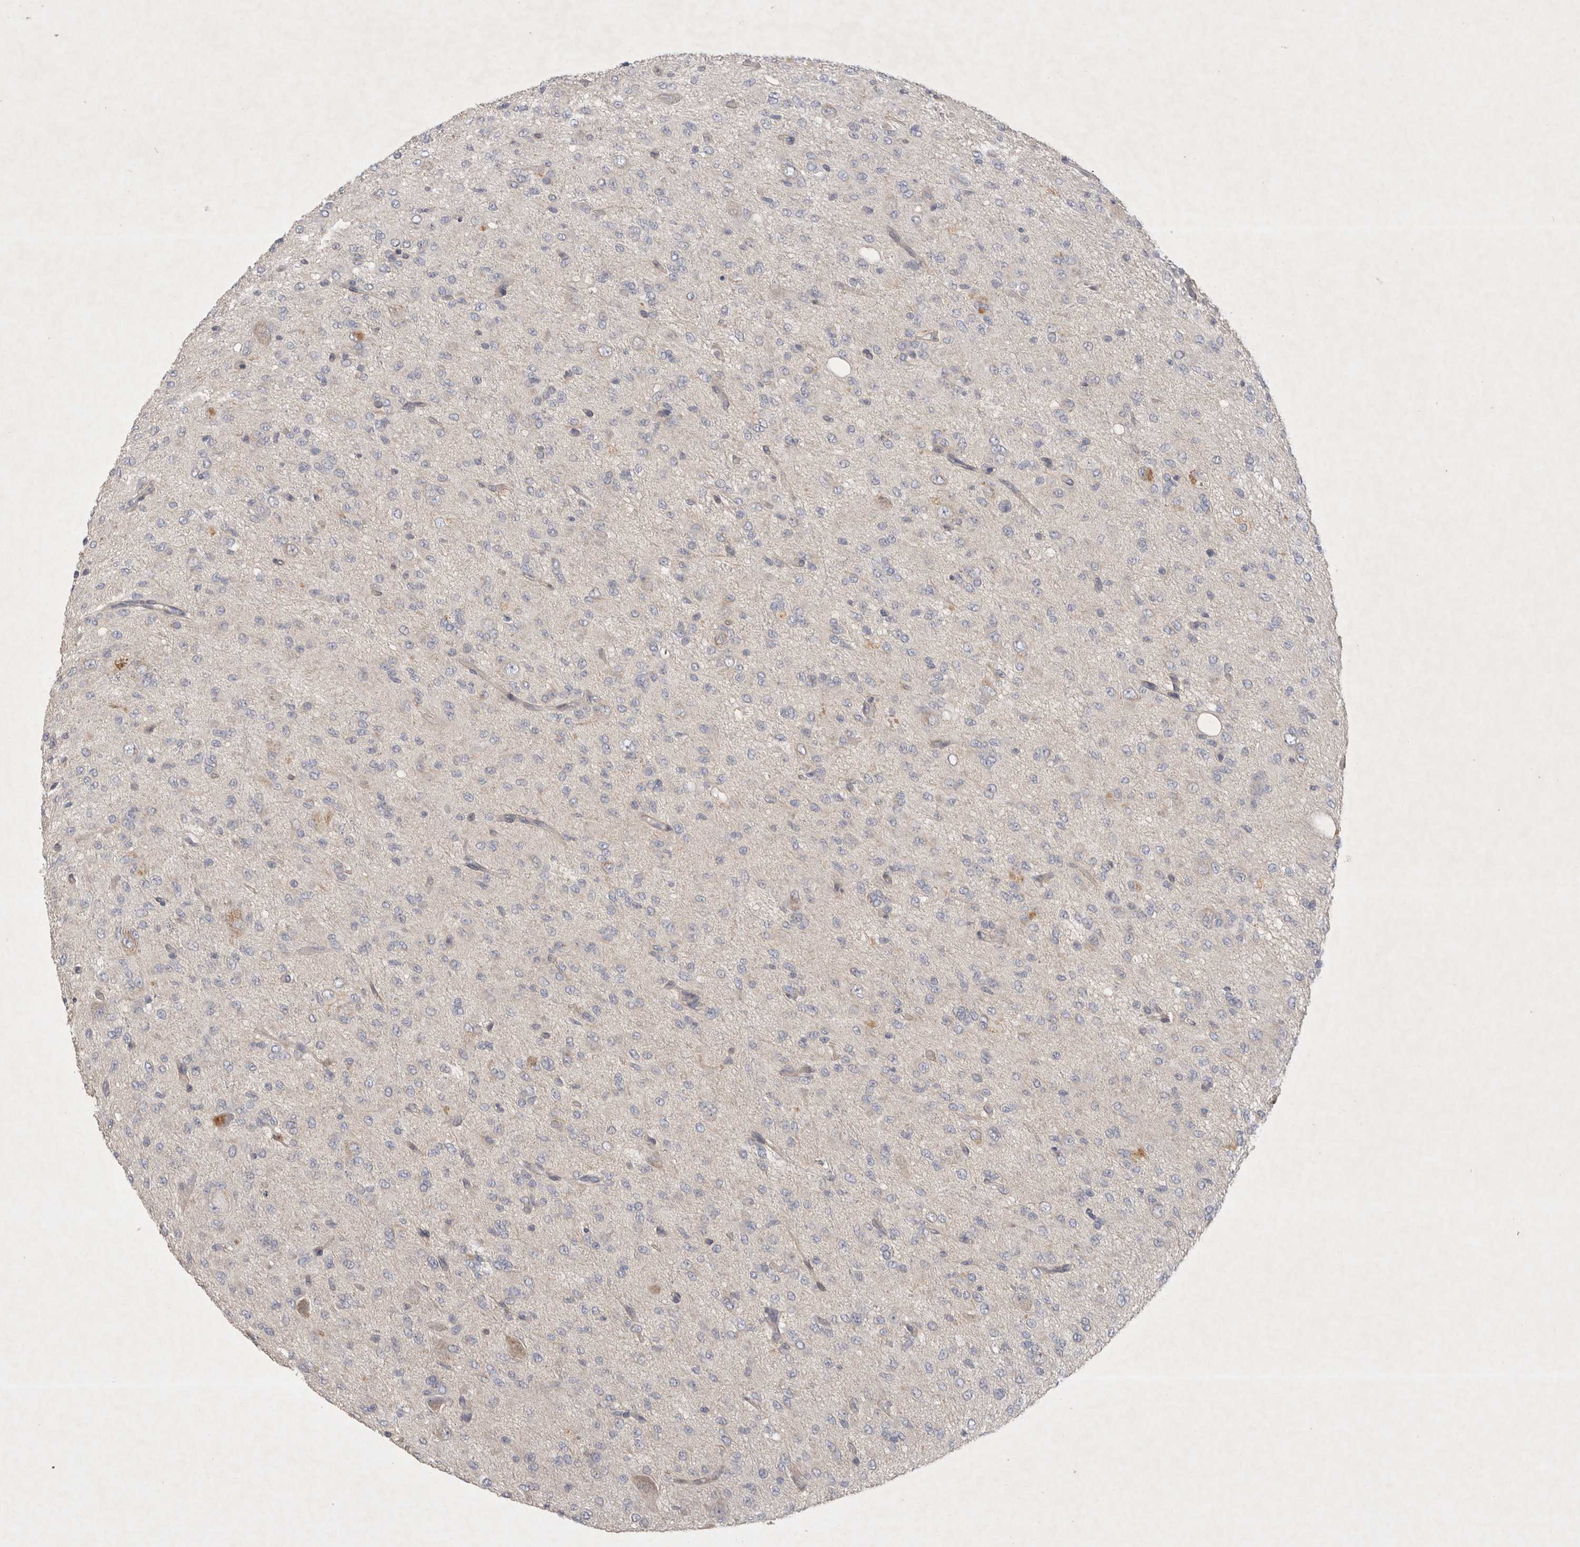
{"staining": {"intensity": "negative", "quantity": "none", "location": "none"}, "tissue": "glioma", "cell_type": "Tumor cells", "image_type": "cancer", "snomed": [{"axis": "morphology", "description": "Glioma, malignant, High grade"}, {"axis": "topography", "description": "Brain"}], "caption": "Immunohistochemistry (IHC) micrograph of human malignant glioma (high-grade) stained for a protein (brown), which demonstrates no positivity in tumor cells.", "gene": "BZW2", "patient": {"sex": "female", "age": 59}}